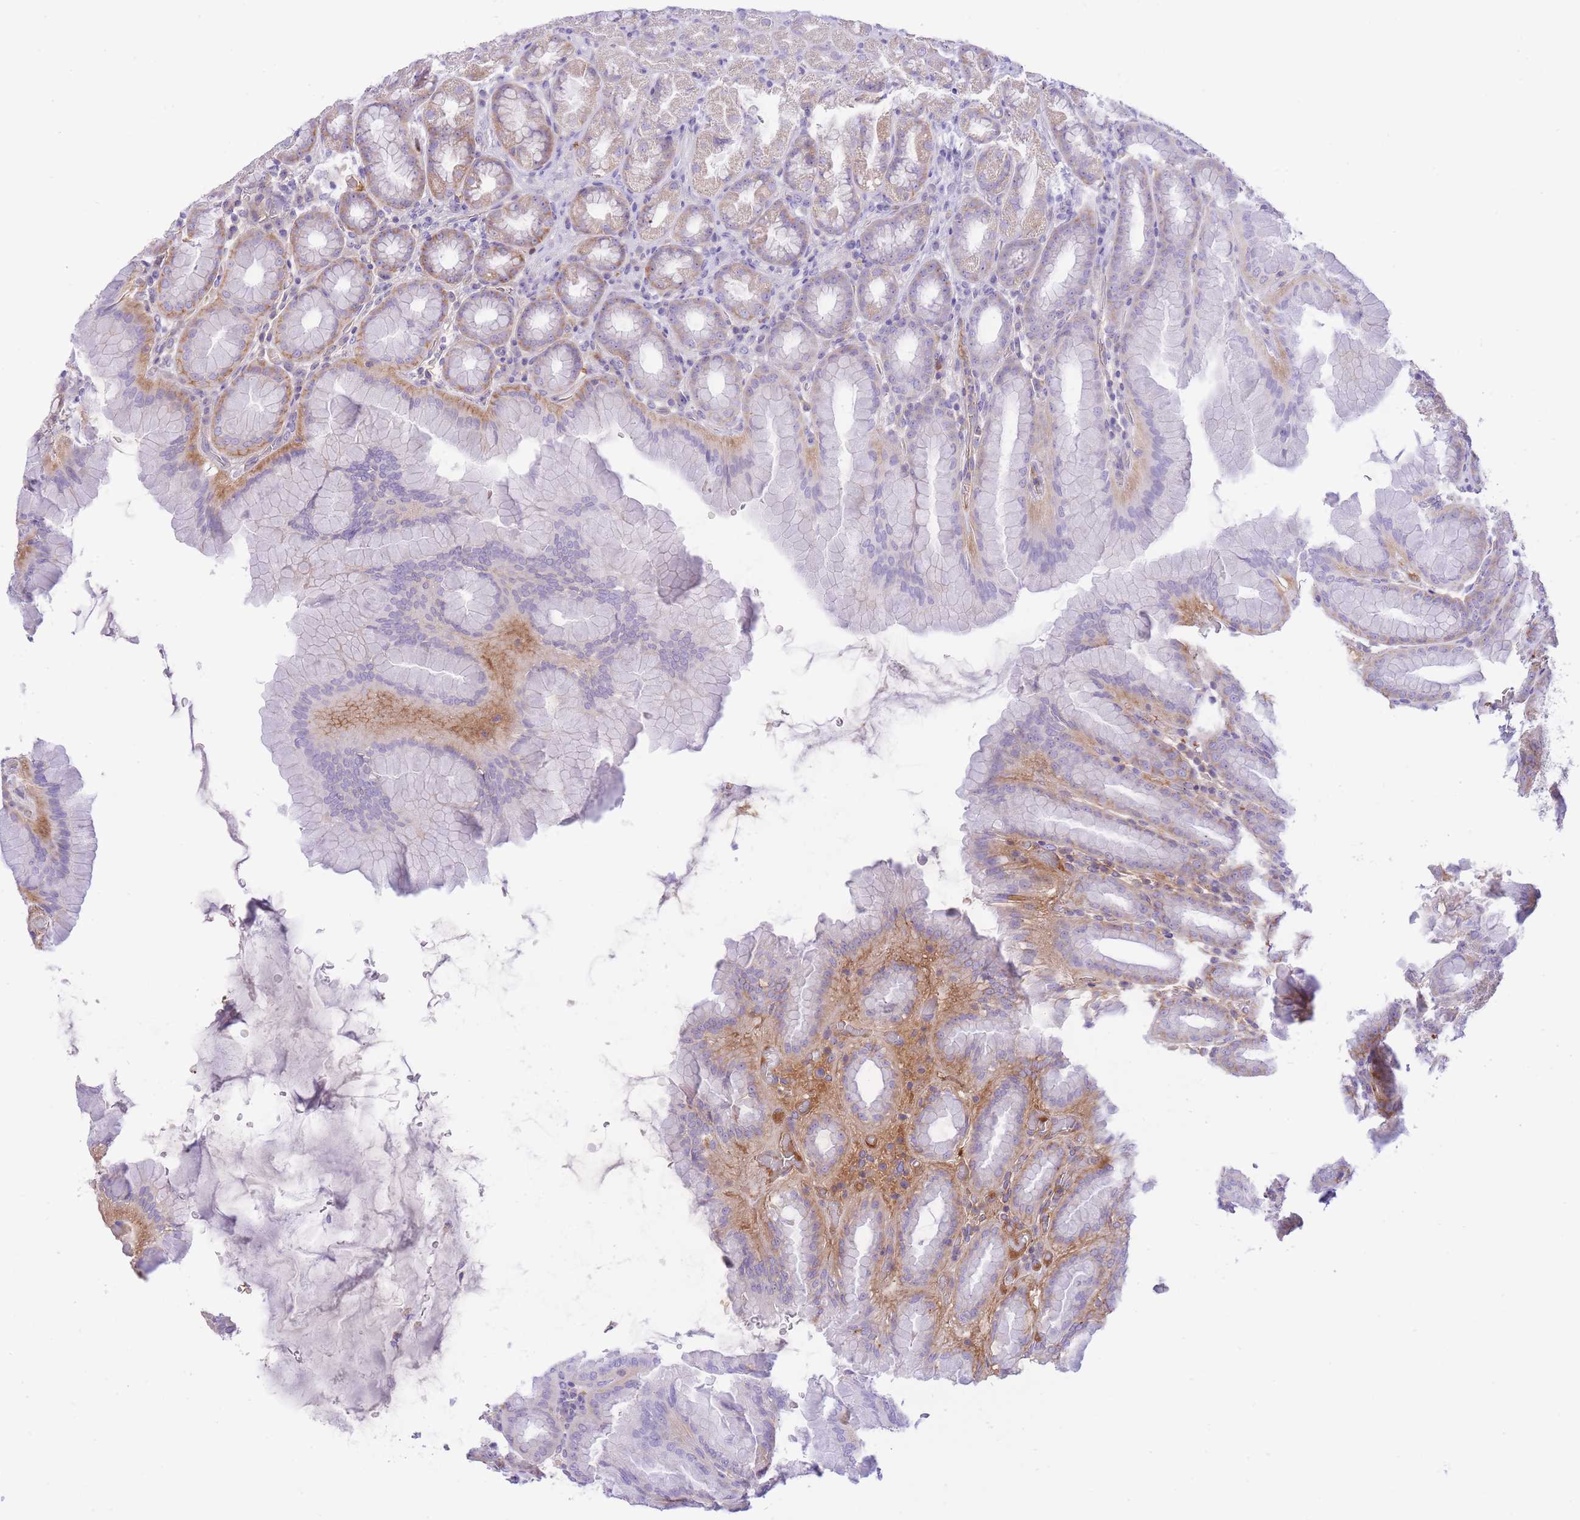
{"staining": {"intensity": "weak", "quantity": "<25%", "location": "cytoplasmic/membranous,nuclear"}, "tissue": "stomach", "cell_type": "Glandular cells", "image_type": "normal", "snomed": [{"axis": "morphology", "description": "Normal tissue, NOS"}, {"axis": "topography", "description": "Stomach, upper"}, {"axis": "topography", "description": "Stomach"}], "caption": "Stomach stained for a protein using IHC shows no positivity glandular cells.", "gene": "HRG", "patient": {"sex": "male", "age": 68}}